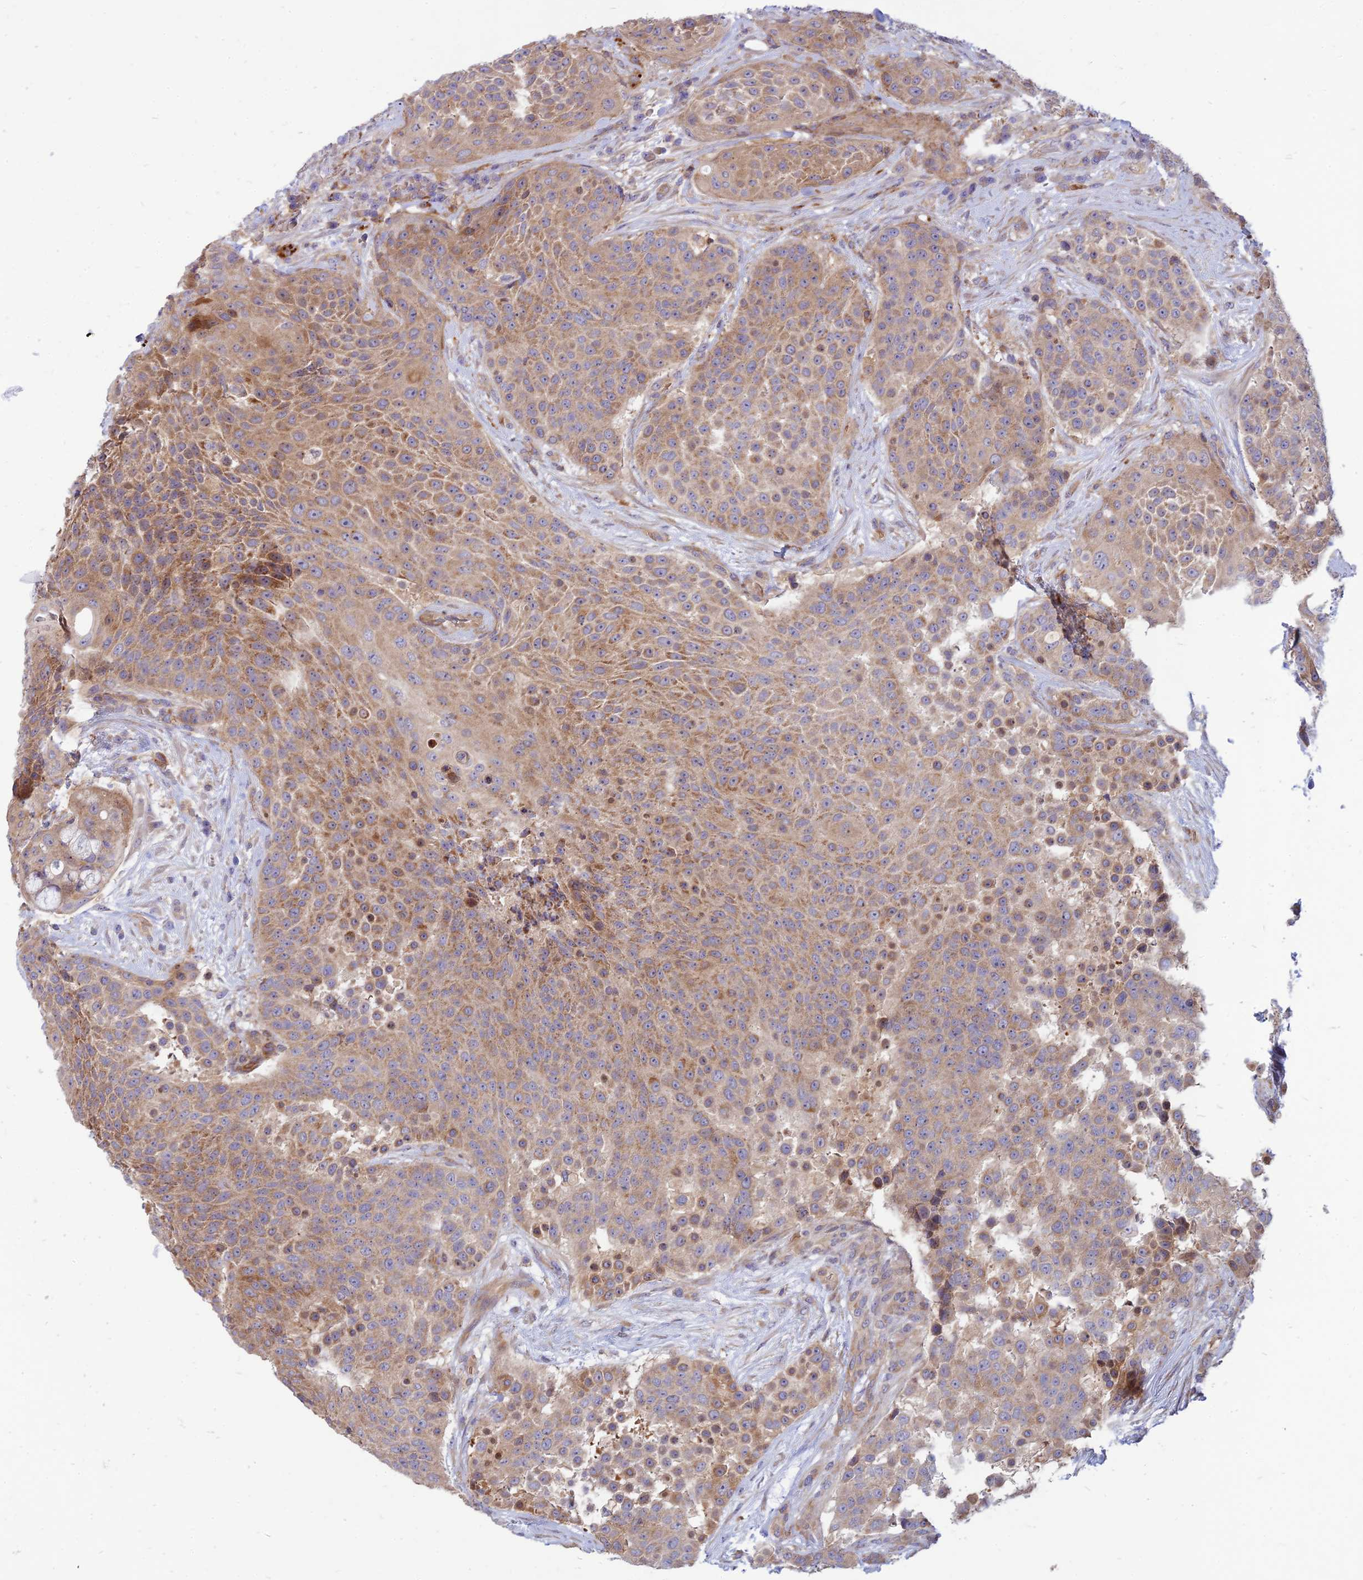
{"staining": {"intensity": "moderate", "quantity": ">75%", "location": "cytoplasmic/membranous"}, "tissue": "urothelial cancer", "cell_type": "Tumor cells", "image_type": "cancer", "snomed": [{"axis": "morphology", "description": "Urothelial carcinoma, High grade"}, {"axis": "topography", "description": "Urinary bladder"}], "caption": "A high-resolution histopathology image shows immunohistochemistry staining of urothelial cancer, which exhibits moderate cytoplasmic/membranous expression in about >75% of tumor cells.", "gene": "PHKA2", "patient": {"sex": "female", "age": 63}}